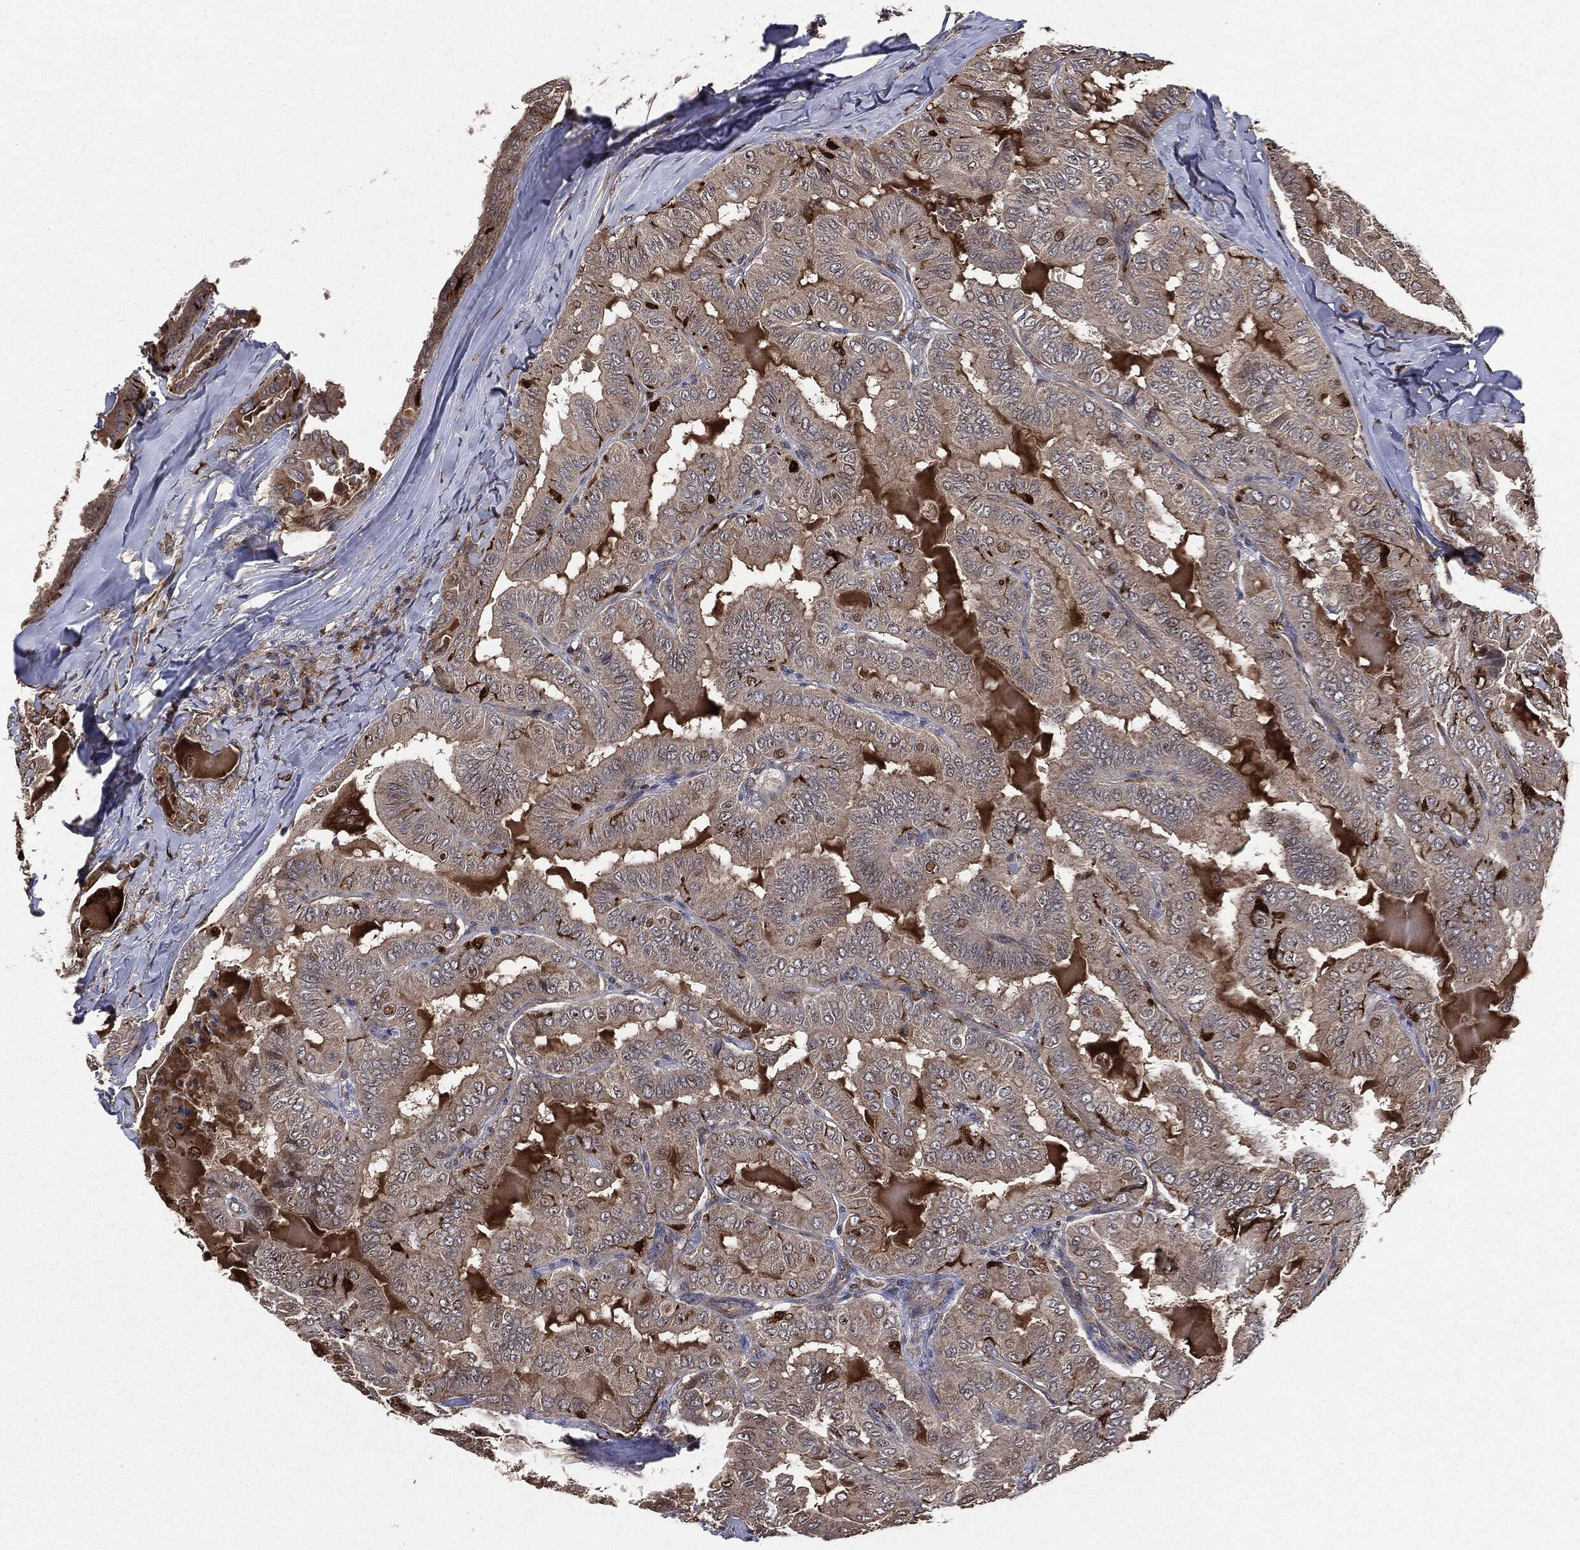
{"staining": {"intensity": "moderate", "quantity": ">75%", "location": "cytoplasmic/membranous"}, "tissue": "thyroid cancer", "cell_type": "Tumor cells", "image_type": "cancer", "snomed": [{"axis": "morphology", "description": "Papillary adenocarcinoma, NOS"}, {"axis": "topography", "description": "Thyroid gland"}], "caption": "Moderate cytoplasmic/membranous expression for a protein is identified in about >75% of tumor cells of thyroid cancer (papillary adenocarcinoma) using IHC.", "gene": "PLOD3", "patient": {"sex": "female", "age": 68}}